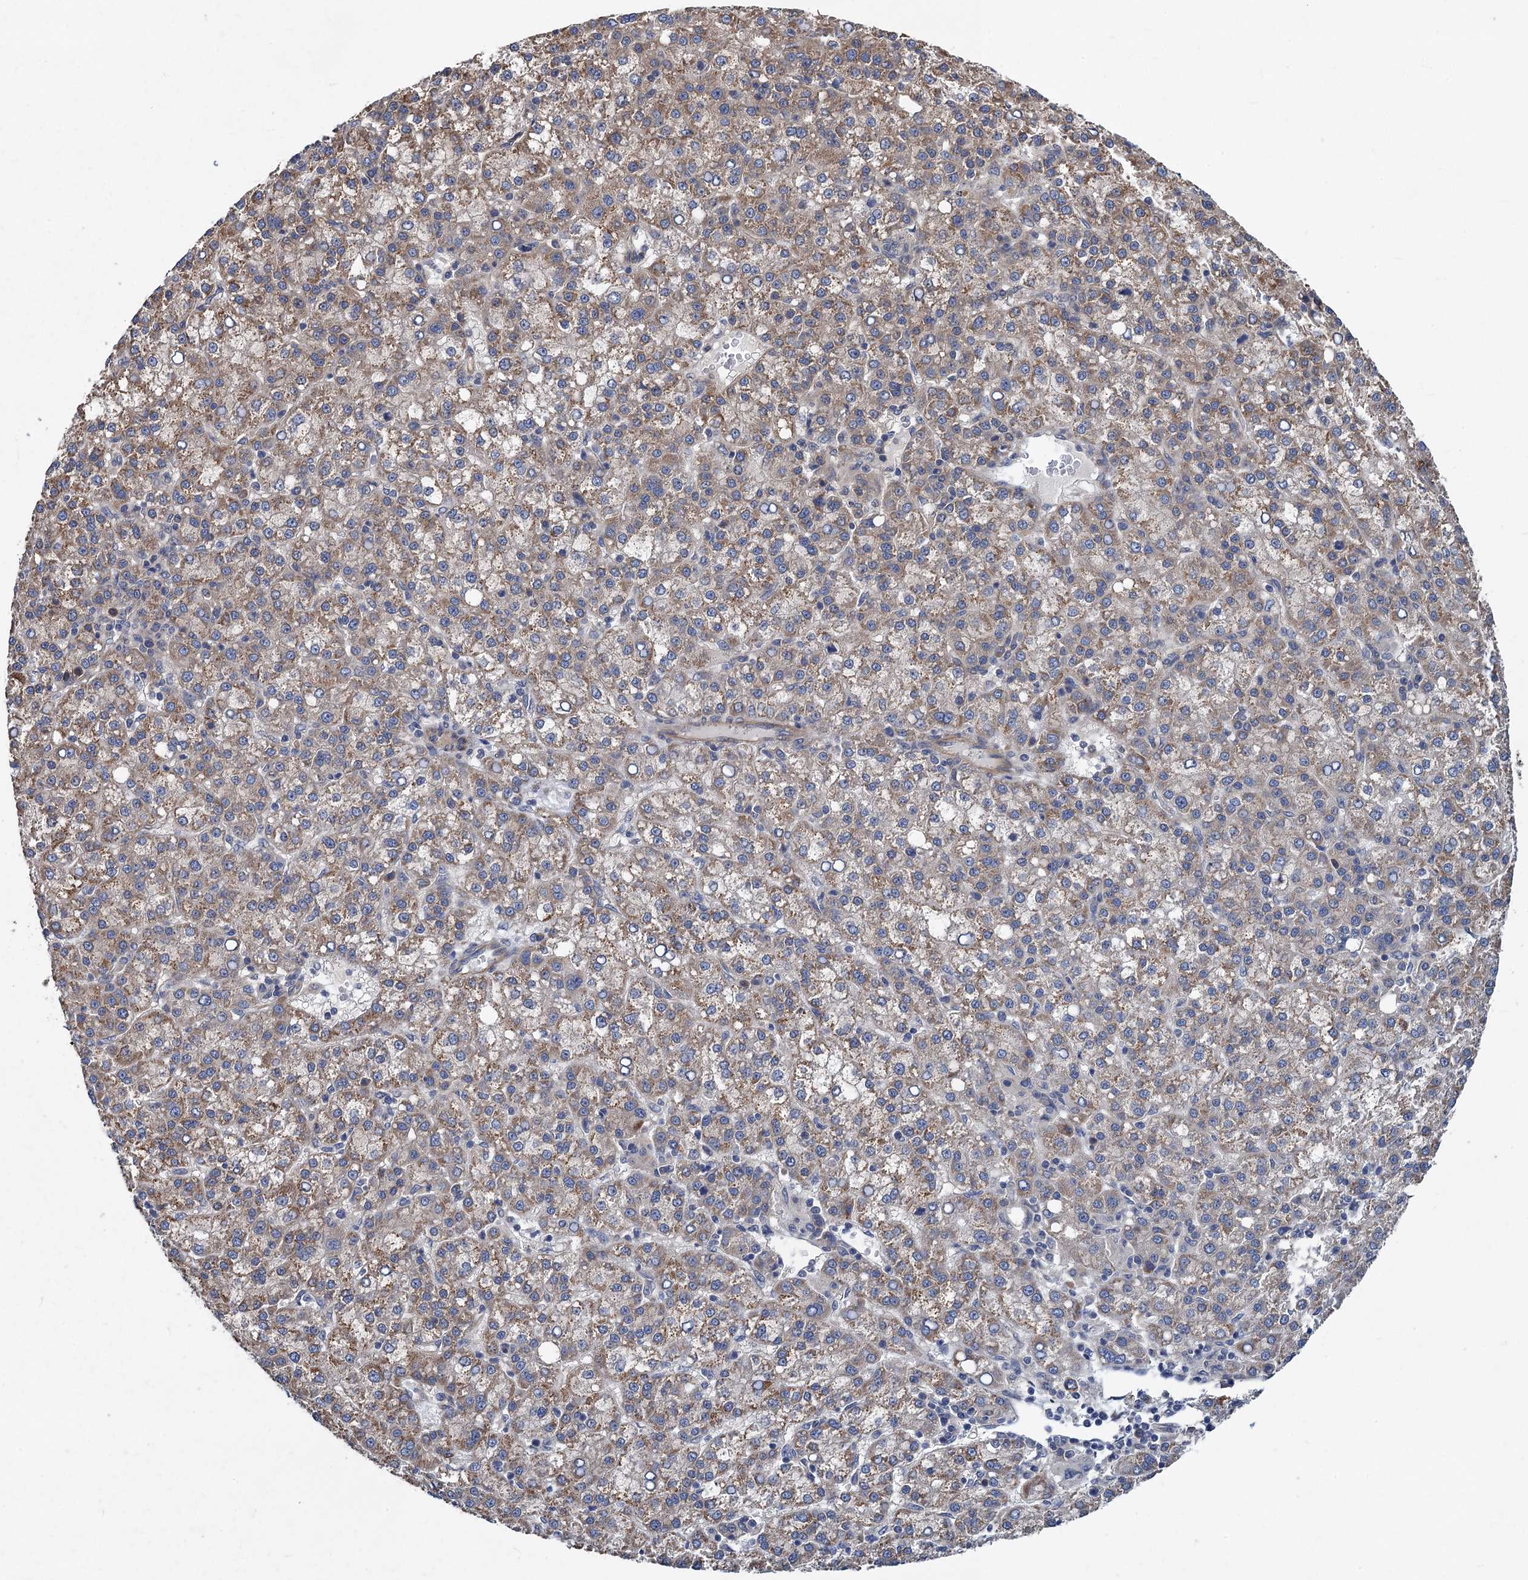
{"staining": {"intensity": "weak", "quantity": ">75%", "location": "cytoplasmic/membranous"}, "tissue": "liver cancer", "cell_type": "Tumor cells", "image_type": "cancer", "snomed": [{"axis": "morphology", "description": "Carcinoma, Hepatocellular, NOS"}, {"axis": "topography", "description": "Liver"}], "caption": "This is an image of immunohistochemistry staining of liver cancer, which shows weak staining in the cytoplasmic/membranous of tumor cells.", "gene": "PJA2", "patient": {"sex": "female", "age": 58}}